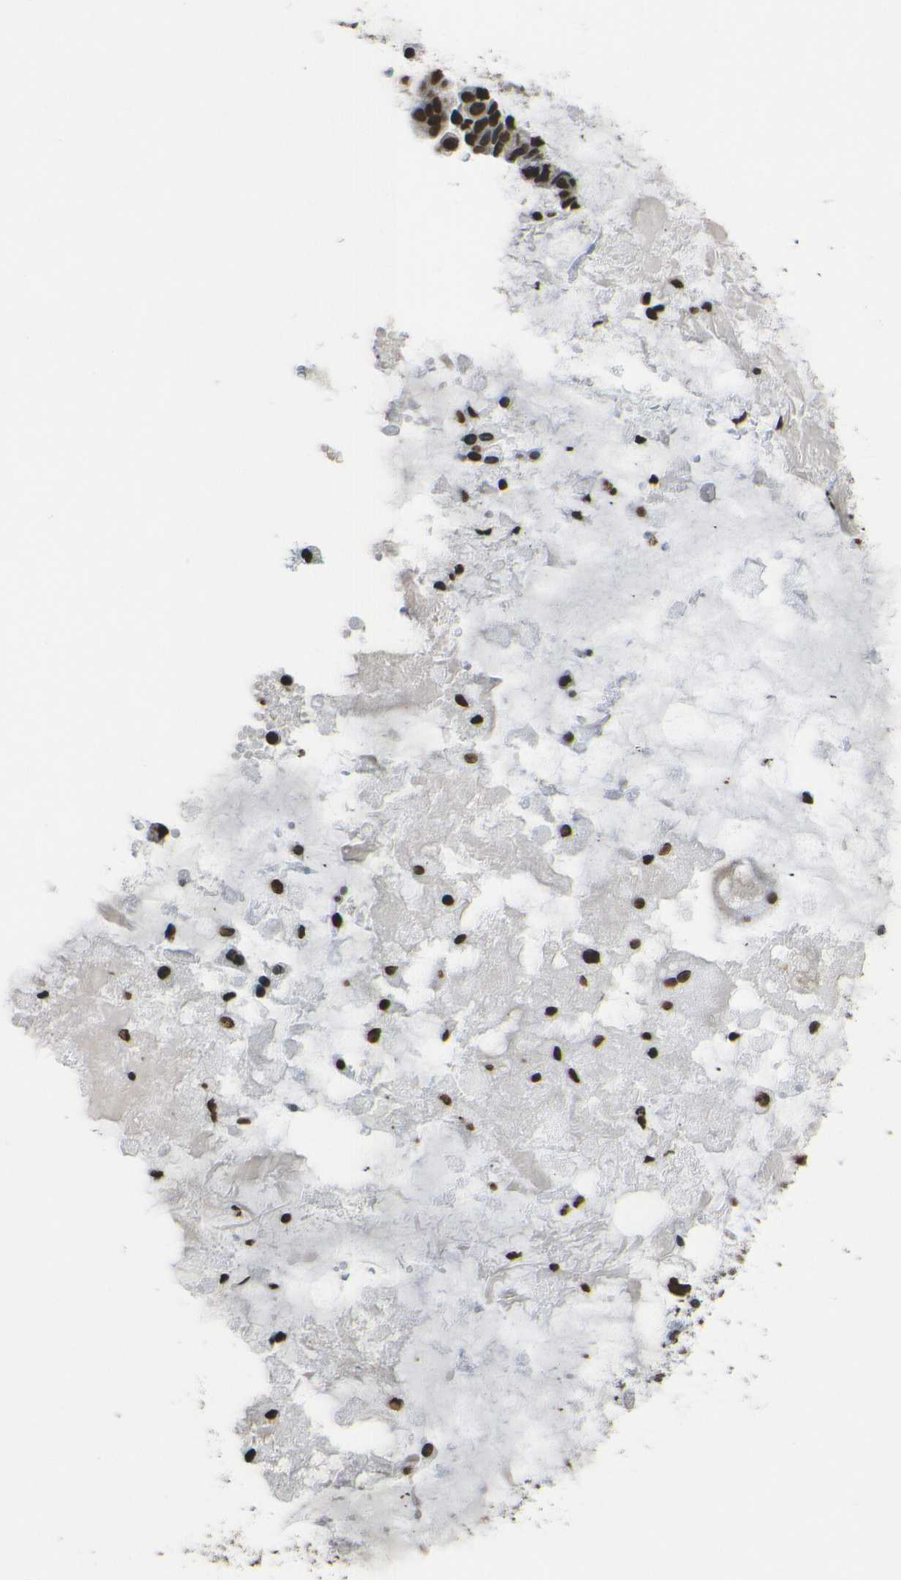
{"staining": {"intensity": "moderate", "quantity": ">75%", "location": "nuclear"}, "tissue": "ovarian cancer", "cell_type": "Tumor cells", "image_type": "cancer", "snomed": [{"axis": "morphology", "description": "Cystadenocarcinoma, mucinous, NOS"}, {"axis": "topography", "description": "Ovary"}], "caption": "Protein positivity by immunohistochemistry demonstrates moderate nuclear staining in about >75% of tumor cells in mucinous cystadenocarcinoma (ovarian). The protein of interest is shown in brown color, while the nuclei are stained blue.", "gene": "H4C16", "patient": {"sex": "female", "age": 80}}